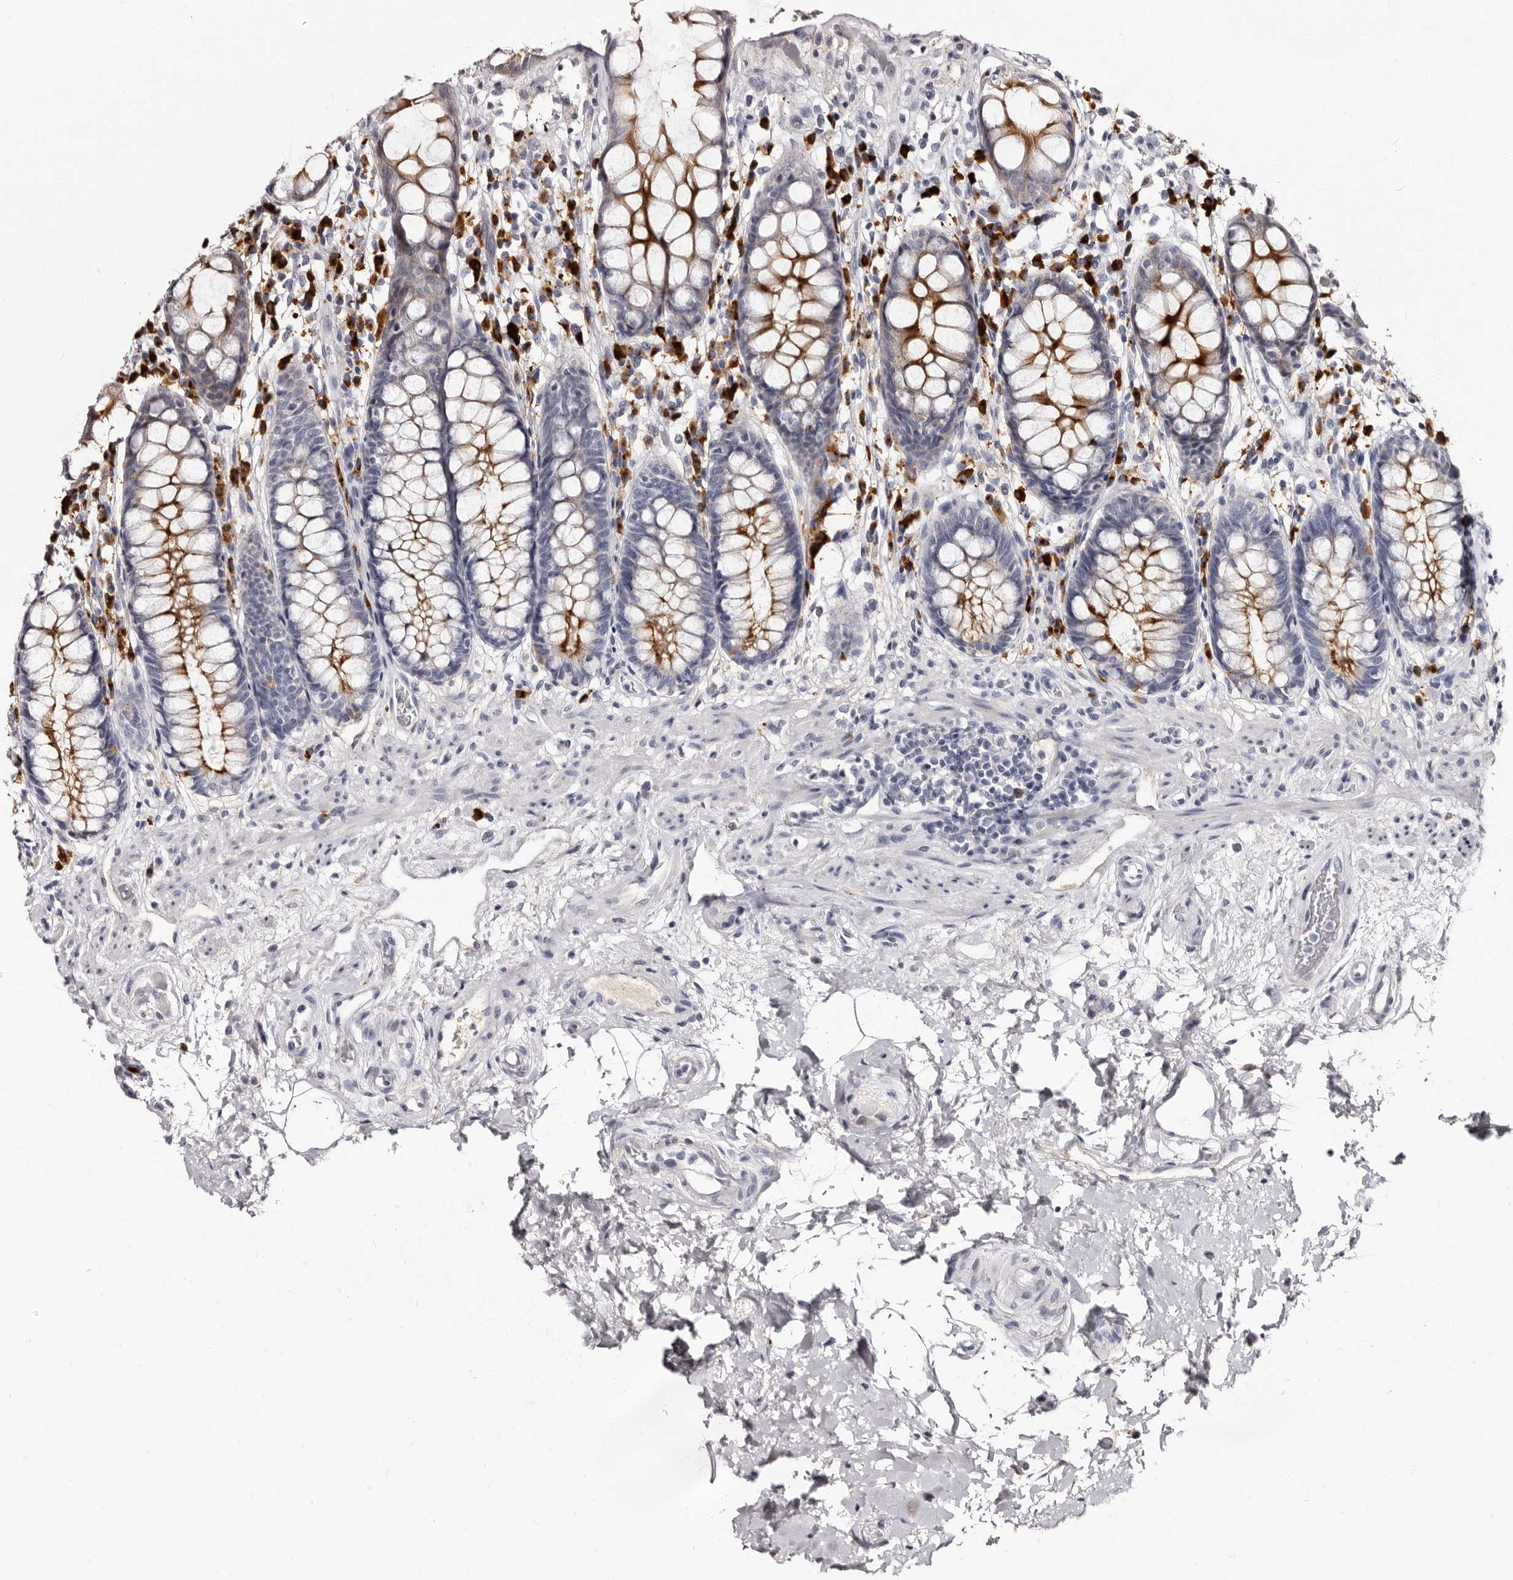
{"staining": {"intensity": "moderate", "quantity": "25%-75%", "location": "cytoplasmic/membranous"}, "tissue": "rectum", "cell_type": "Glandular cells", "image_type": "normal", "snomed": [{"axis": "morphology", "description": "Normal tissue, NOS"}, {"axis": "topography", "description": "Rectum"}], "caption": "A micrograph of rectum stained for a protein shows moderate cytoplasmic/membranous brown staining in glandular cells.", "gene": "TBC1D22B", "patient": {"sex": "male", "age": 64}}